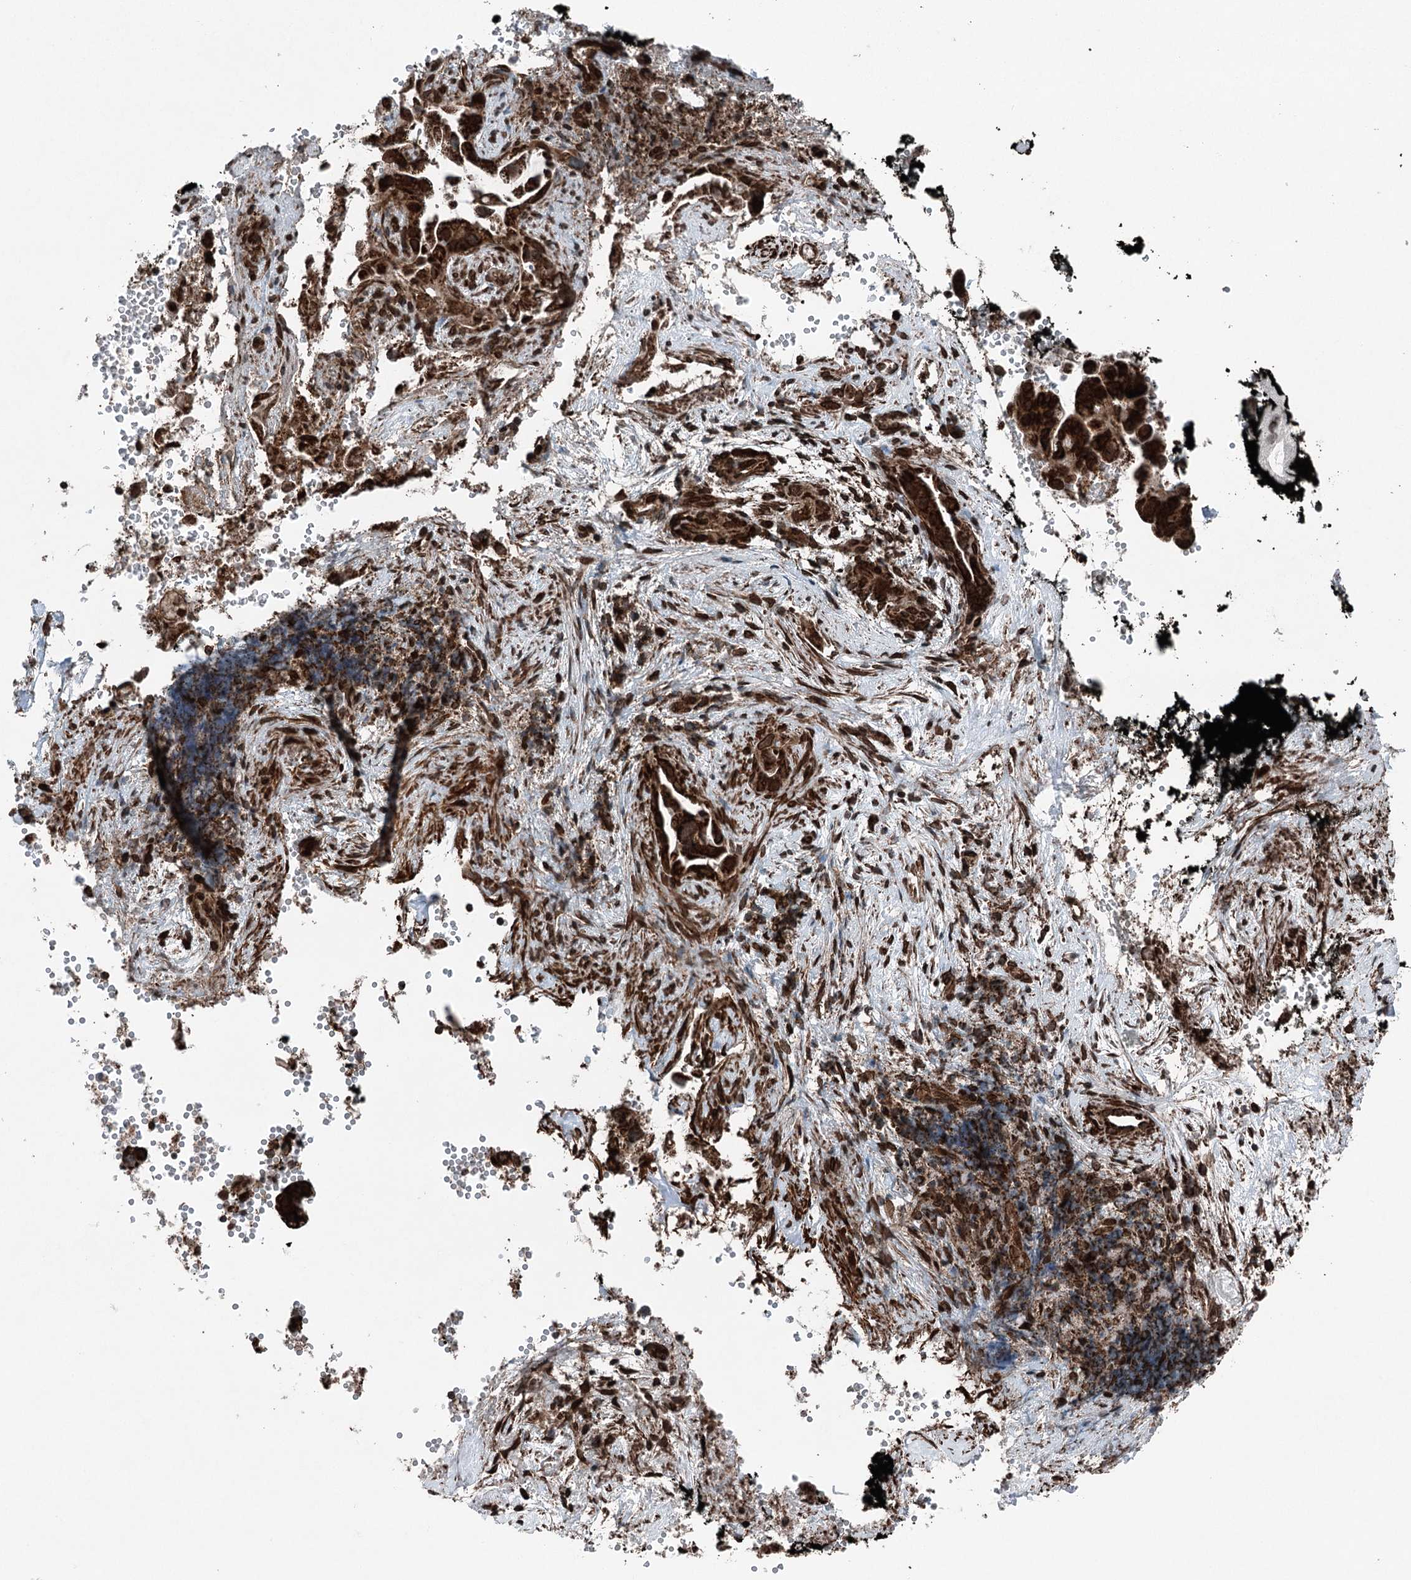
{"staining": {"intensity": "strong", "quantity": ">75%", "location": "cytoplasmic/membranous"}, "tissue": "pancreatic cancer", "cell_type": "Tumor cells", "image_type": "cancer", "snomed": [{"axis": "morphology", "description": "Inflammation, NOS"}, {"axis": "morphology", "description": "Adenocarcinoma, NOS"}, {"axis": "topography", "description": "Pancreas"}], "caption": "High-magnification brightfield microscopy of pancreatic adenocarcinoma stained with DAB (3,3'-diaminobenzidine) (brown) and counterstained with hematoxylin (blue). tumor cells exhibit strong cytoplasmic/membranous positivity is seen in approximately>75% of cells.", "gene": "BCKDHA", "patient": {"sex": "female", "age": 56}}